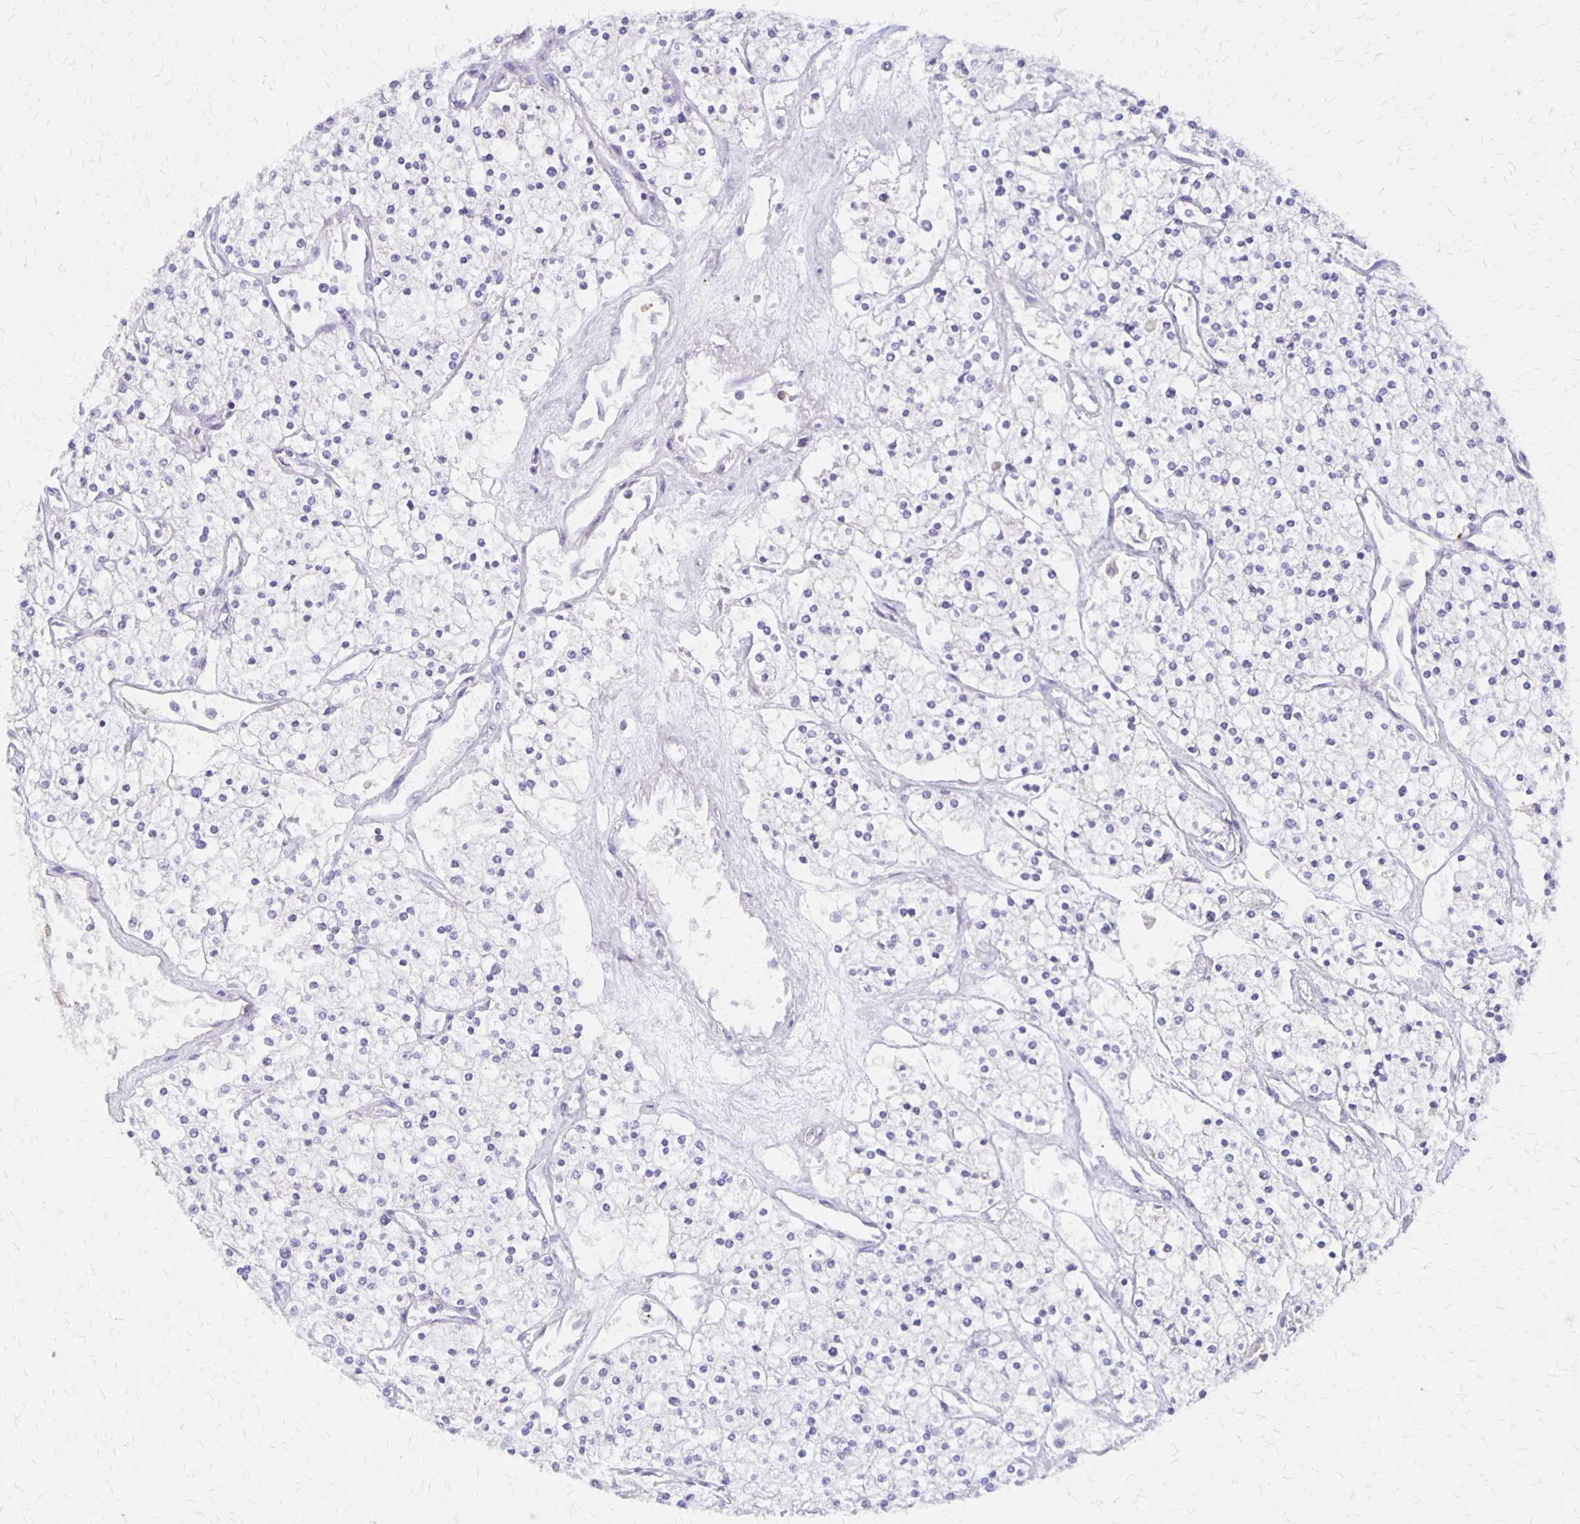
{"staining": {"intensity": "negative", "quantity": "none", "location": "none"}, "tissue": "renal cancer", "cell_type": "Tumor cells", "image_type": "cancer", "snomed": [{"axis": "morphology", "description": "Adenocarcinoma, NOS"}, {"axis": "topography", "description": "Kidney"}], "caption": "Immunohistochemistry (IHC) of human adenocarcinoma (renal) demonstrates no expression in tumor cells. (Immunohistochemistry (IHC), brightfield microscopy, high magnification).", "gene": "SEPTIN5", "patient": {"sex": "male", "age": 80}}